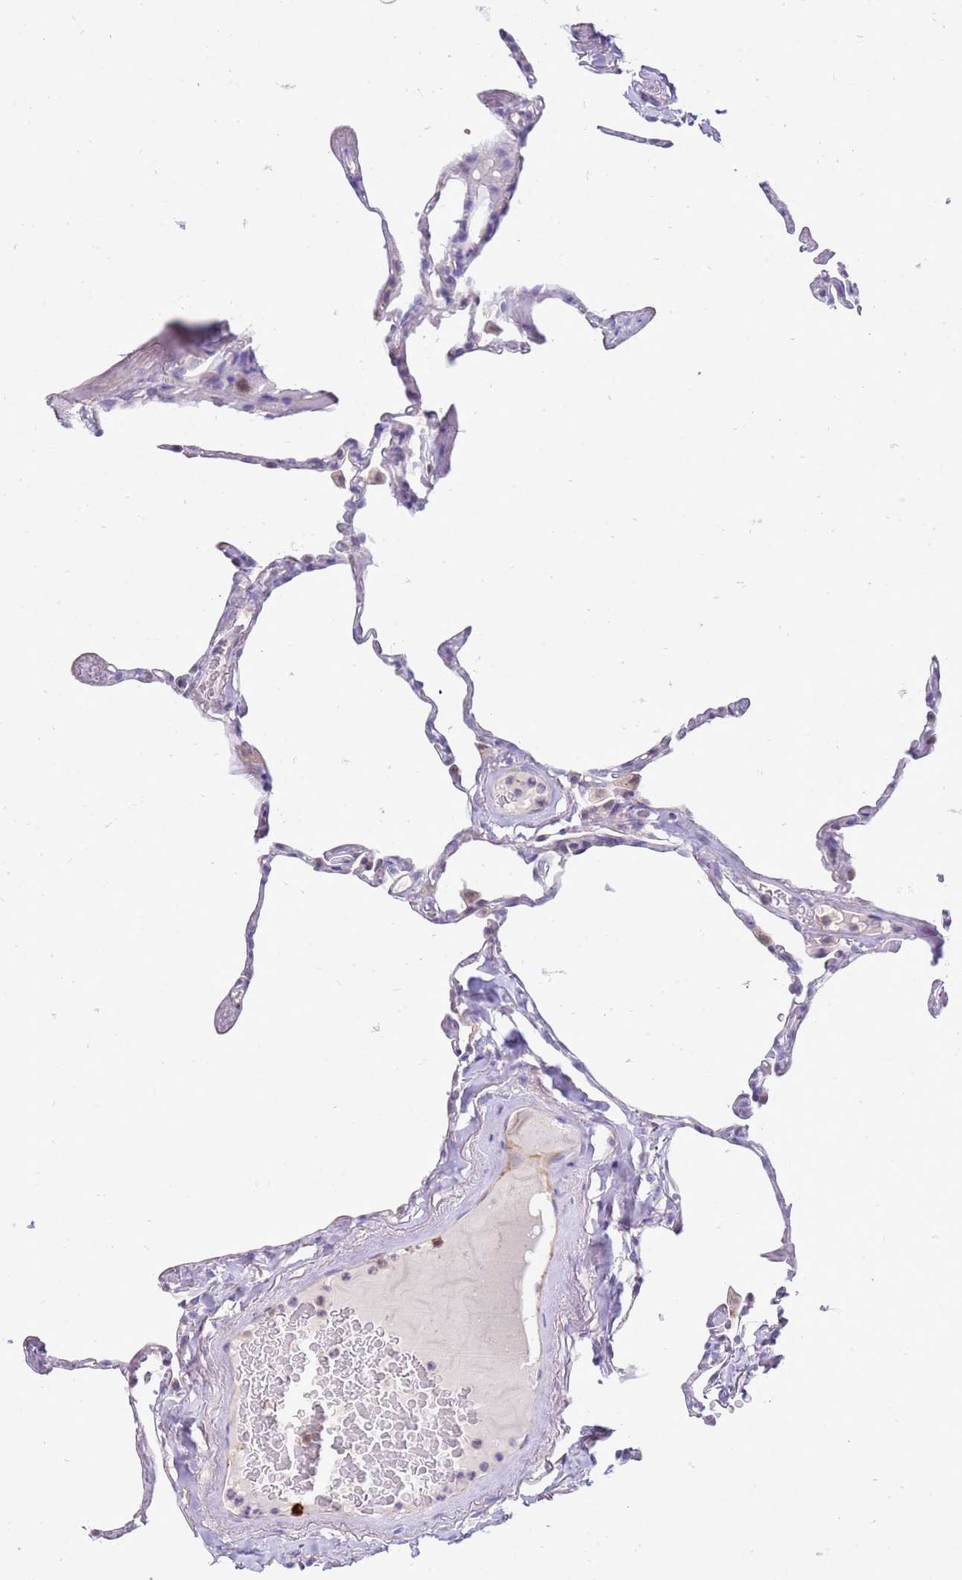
{"staining": {"intensity": "negative", "quantity": "none", "location": "none"}, "tissue": "lung", "cell_type": "Alveolar cells", "image_type": "normal", "snomed": [{"axis": "morphology", "description": "Normal tissue, NOS"}, {"axis": "topography", "description": "Lung"}], "caption": "Alveolar cells are negative for protein expression in normal human lung. (Brightfield microscopy of DAB immunohistochemistry at high magnification).", "gene": "STK25", "patient": {"sex": "male", "age": 65}}